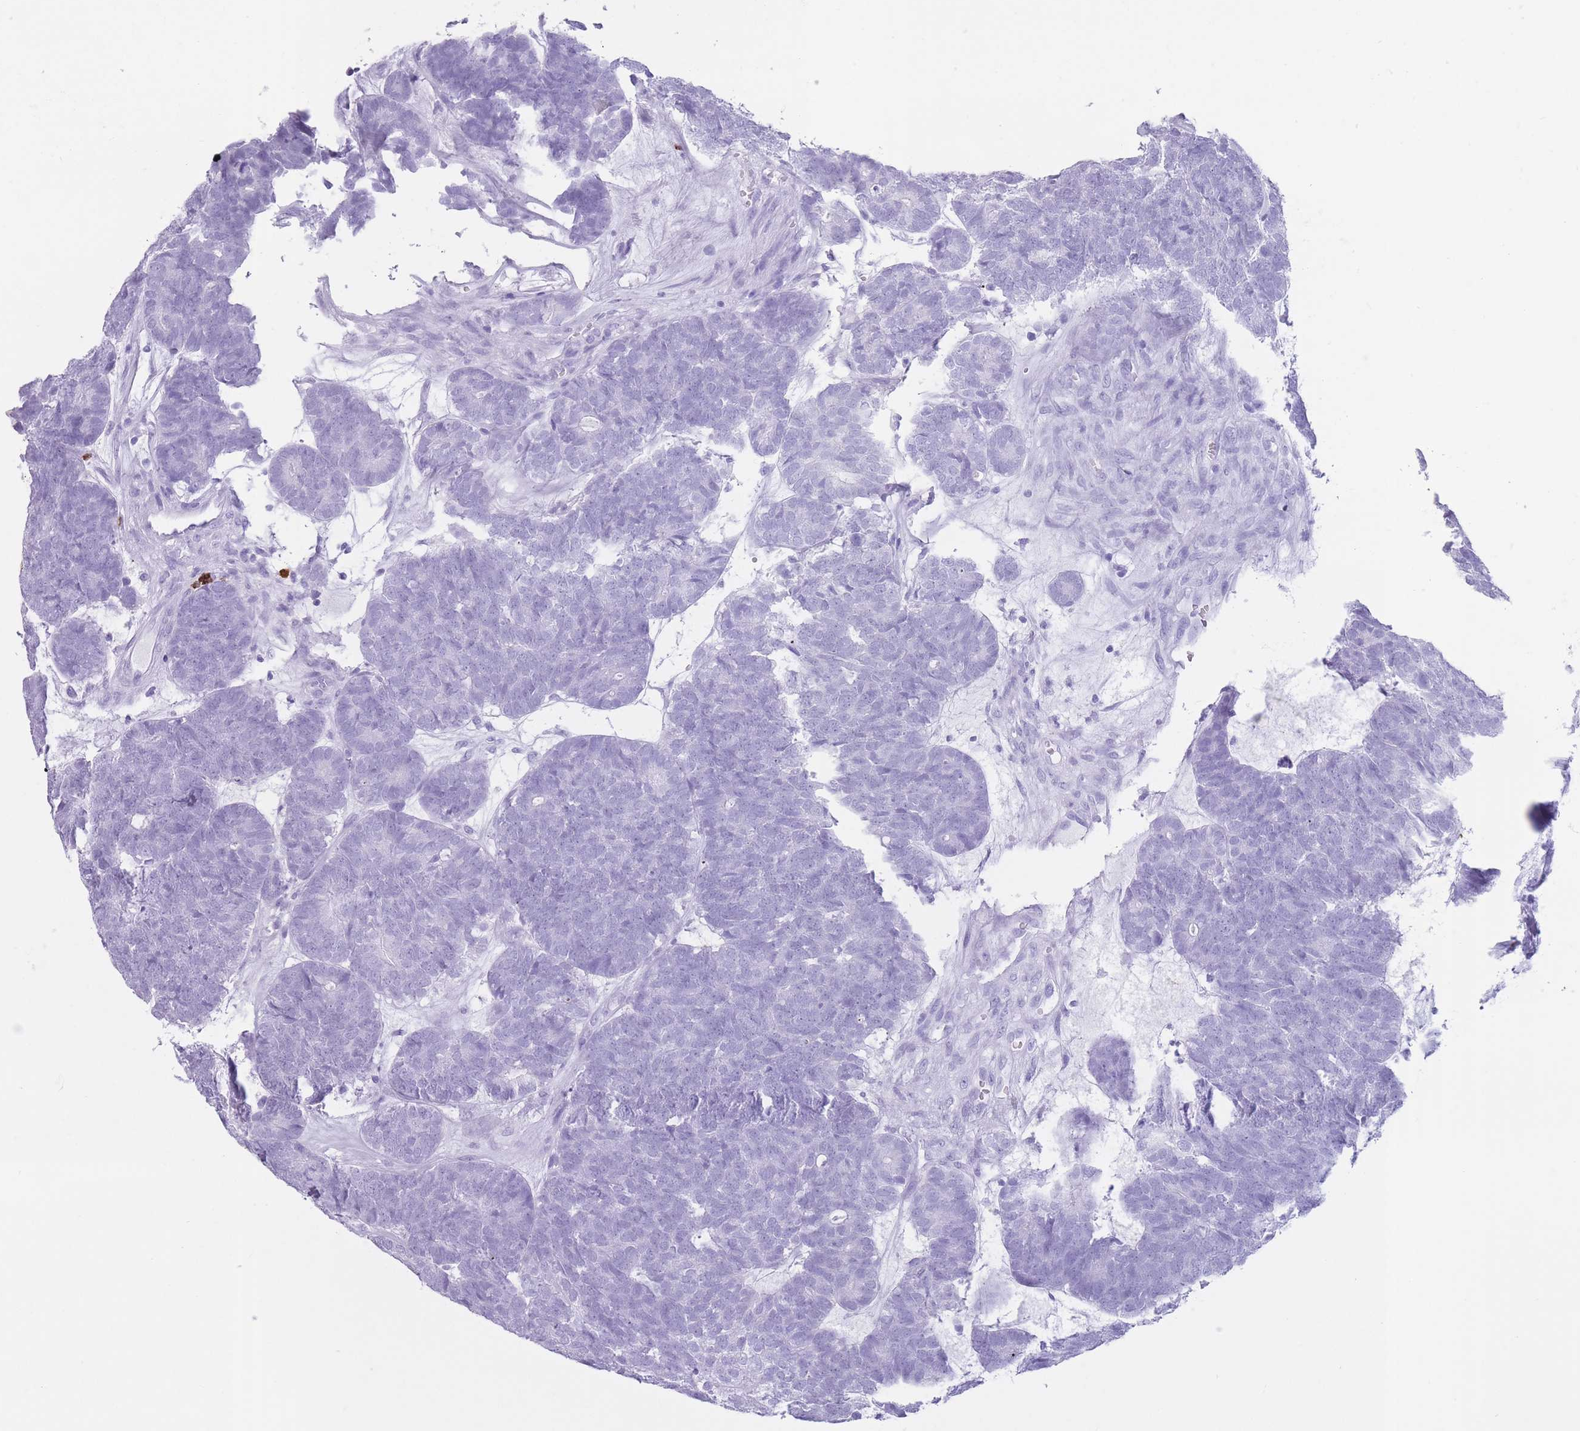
{"staining": {"intensity": "negative", "quantity": "none", "location": "none"}, "tissue": "head and neck cancer", "cell_type": "Tumor cells", "image_type": "cancer", "snomed": [{"axis": "morphology", "description": "Adenocarcinoma, NOS"}, {"axis": "topography", "description": "Head-Neck"}], "caption": "Image shows no protein staining in tumor cells of head and neck cancer (adenocarcinoma) tissue.", "gene": "OR4F21", "patient": {"sex": "female", "age": 81}}